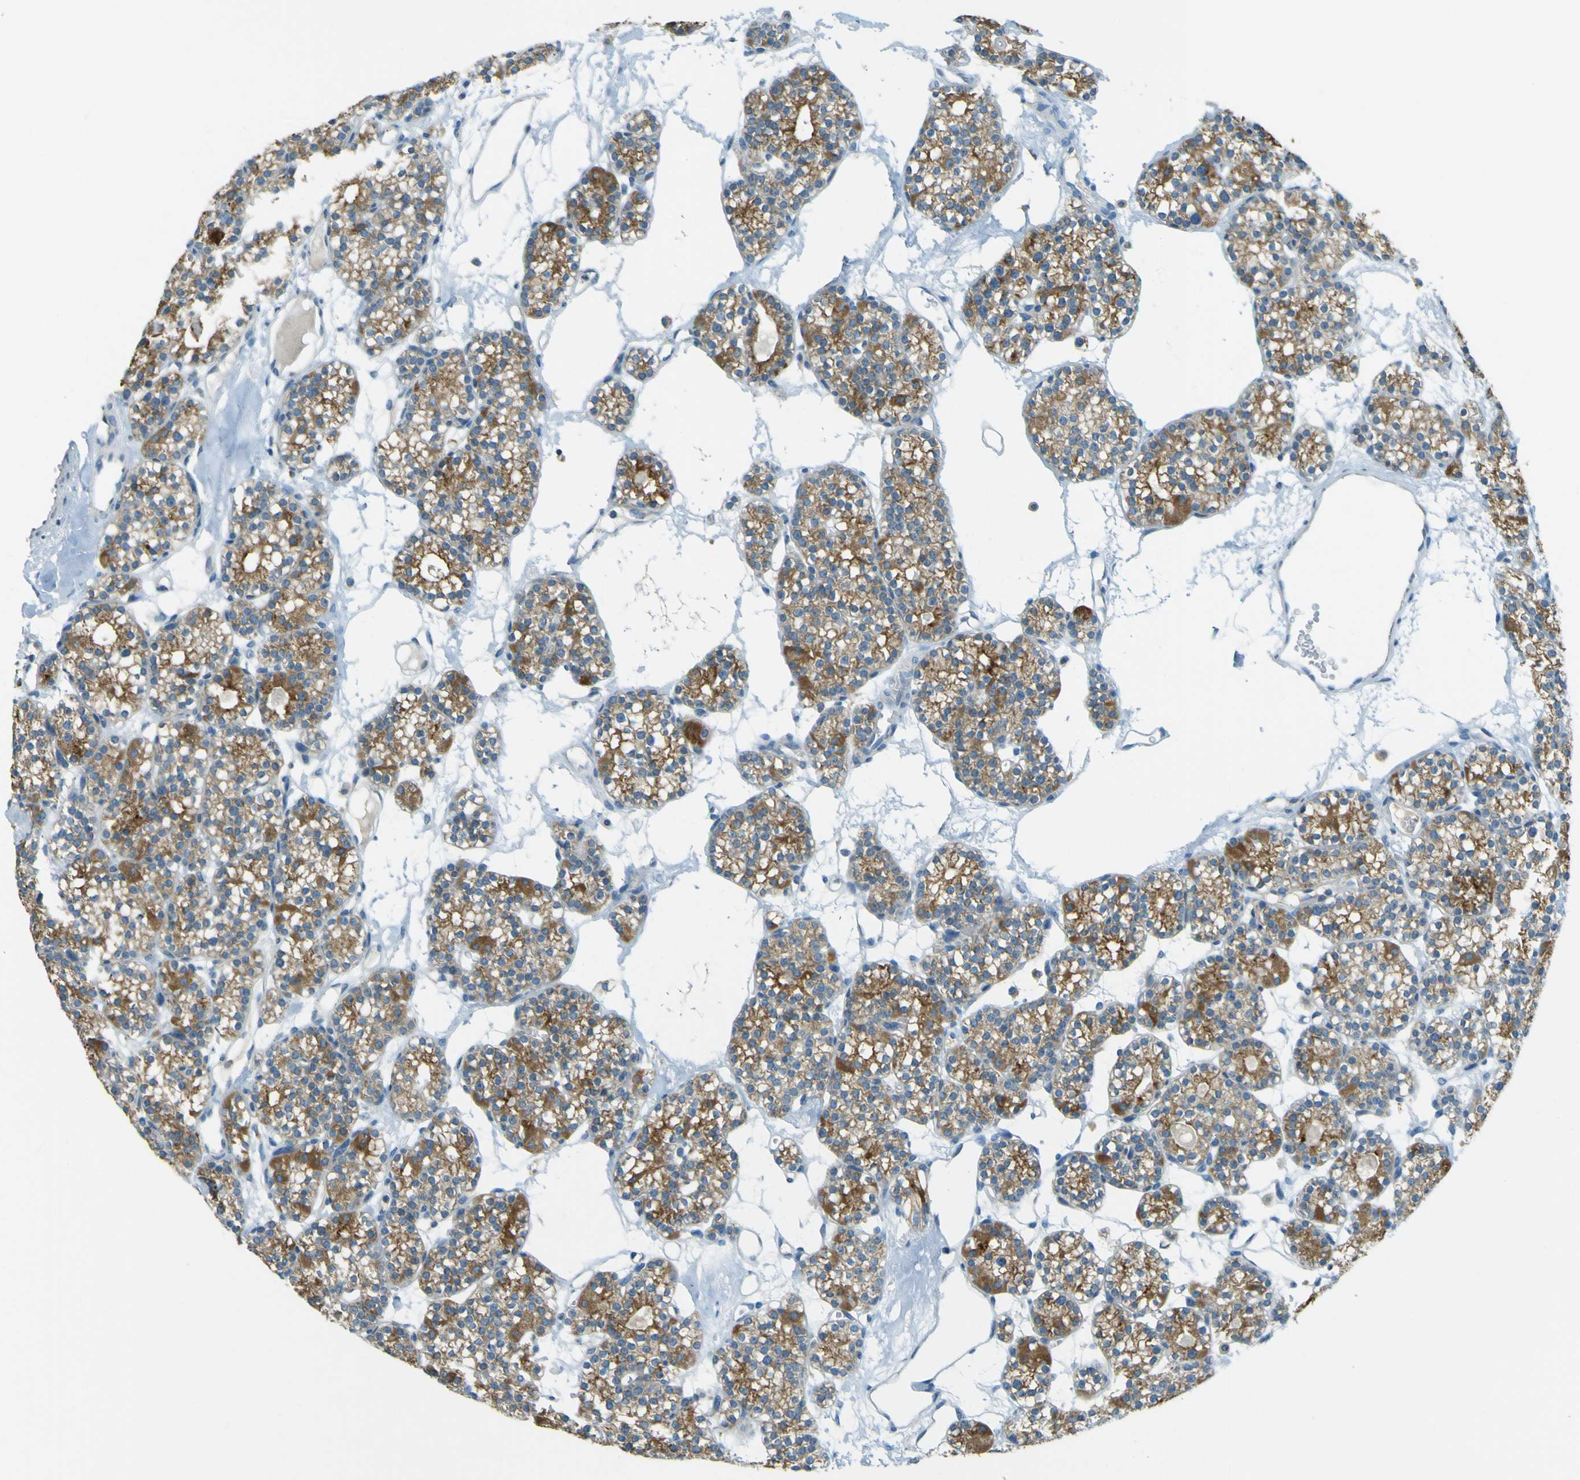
{"staining": {"intensity": "moderate", "quantity": ">75%", "location": "cytoplasmic/membranous"}, "tissue": "parathyroid gland", "cell_type": "Glandular cells", "image_type": "normal", "snomed": [{"axis": "morphology", "description": "Normal tissue, NOS"}, {"axis": "topography", "description": "Parathyroid gland"}], "caption": "The histopathology image exhibits staining of normal parathyroid gland, revealing moderate cytoplasmic/membranous protein expression (brown color) within glandular cells.", "gene": "FKTN", "patient": {"sex": "female", "age": 64}}